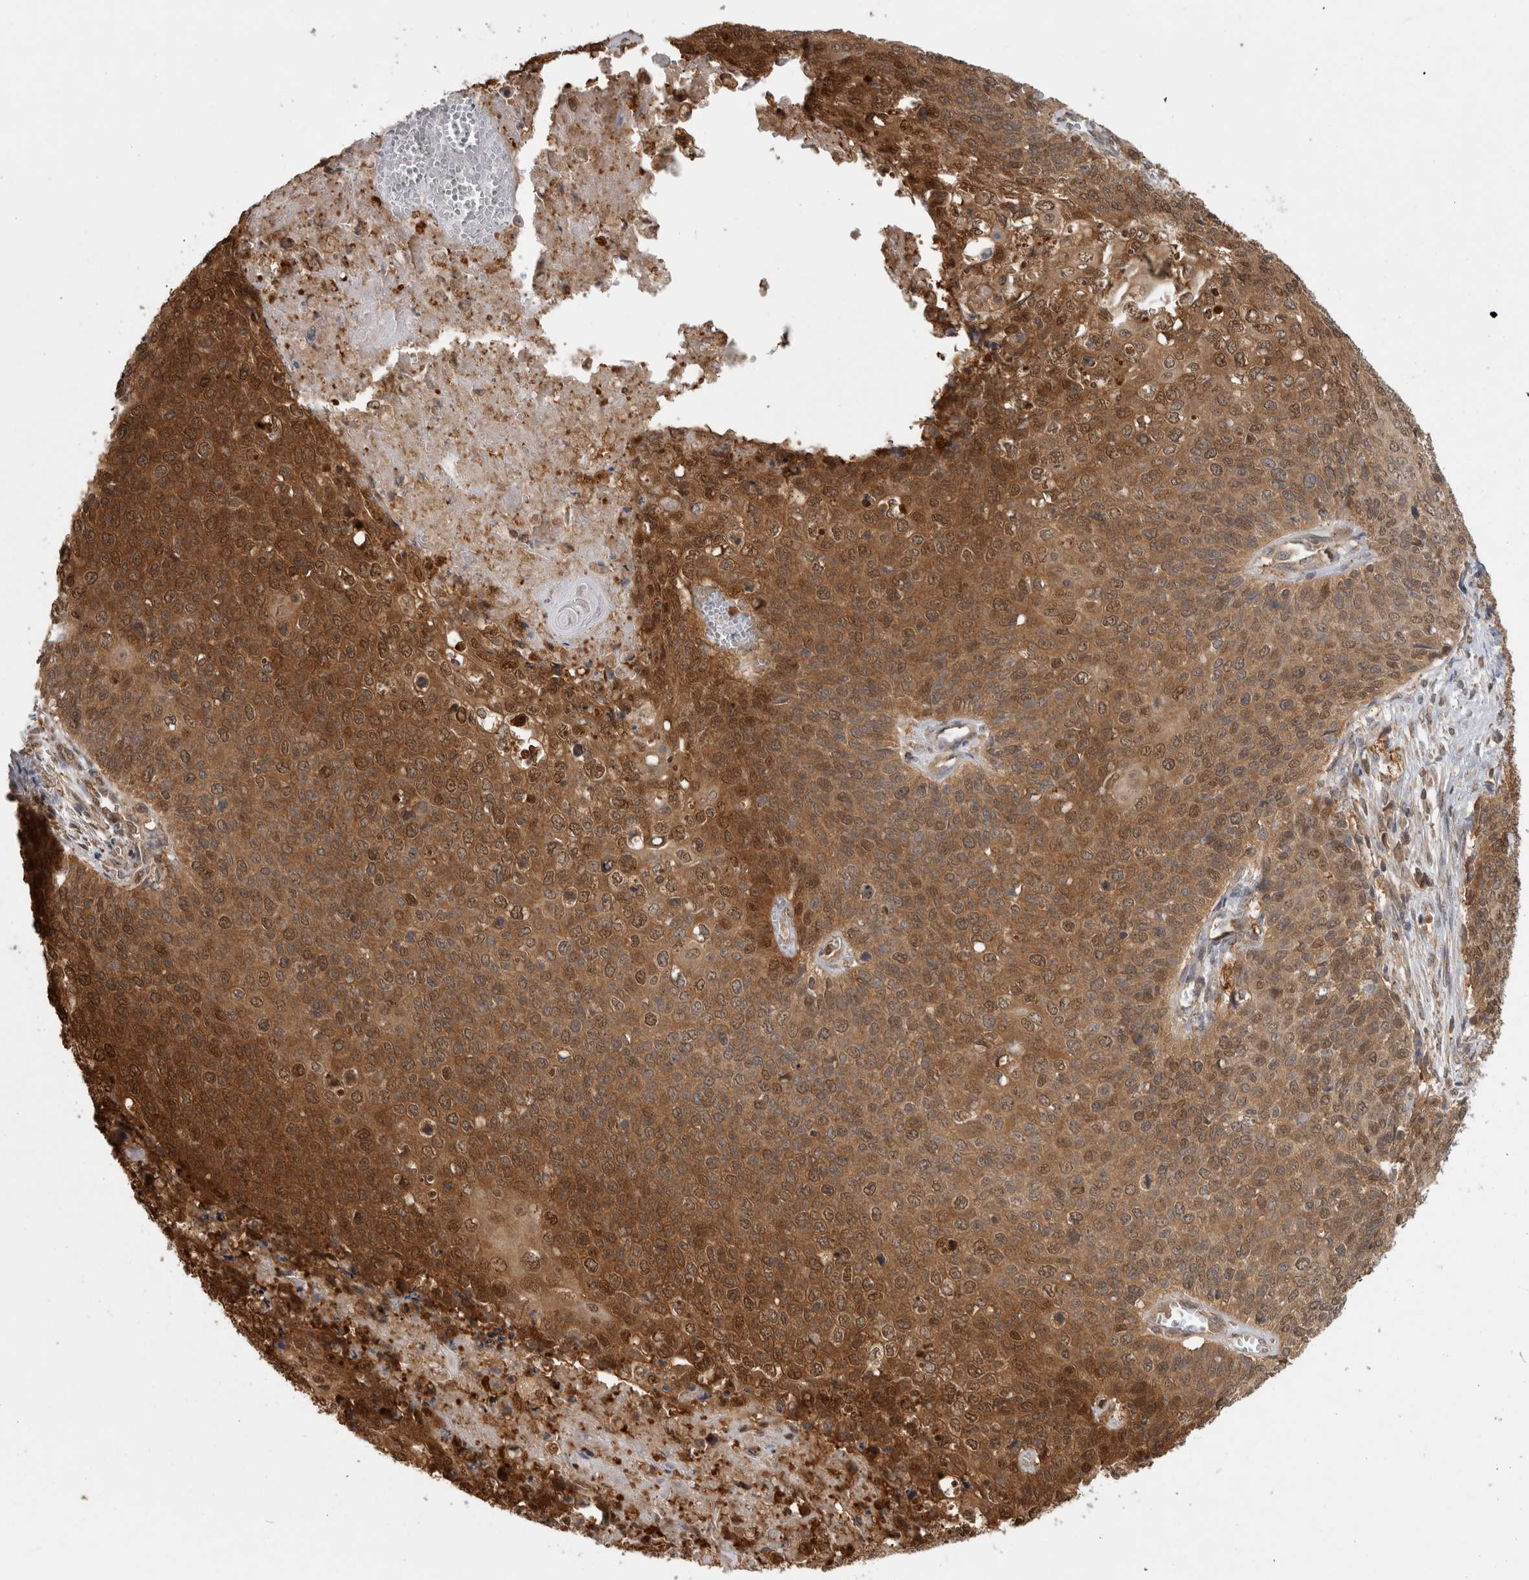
{"staining": {"intensity": "moderate", "quantity": ">75%", "location": "cytoplasmic/membranous,nuclear"}, "tissue": "cervical cancer", "cell_type": "Tumor cells", "image_type": "cancer", "snomed": [{"axis": "morphology", "description": "Squamous cell carcinoma, NOS"}, {"axis": "topography", "description": "Cervix"}], "caption": "This histopathology image demonstrates immunohistochemistry (IHC) staining of human cervical cancer, with medium moderate cytoplasmic/membranous and nuclear expression in approximately >75% of tumor cells.", "gene": "ASTN2", "patient": {"sex": "female", "age": 39}}